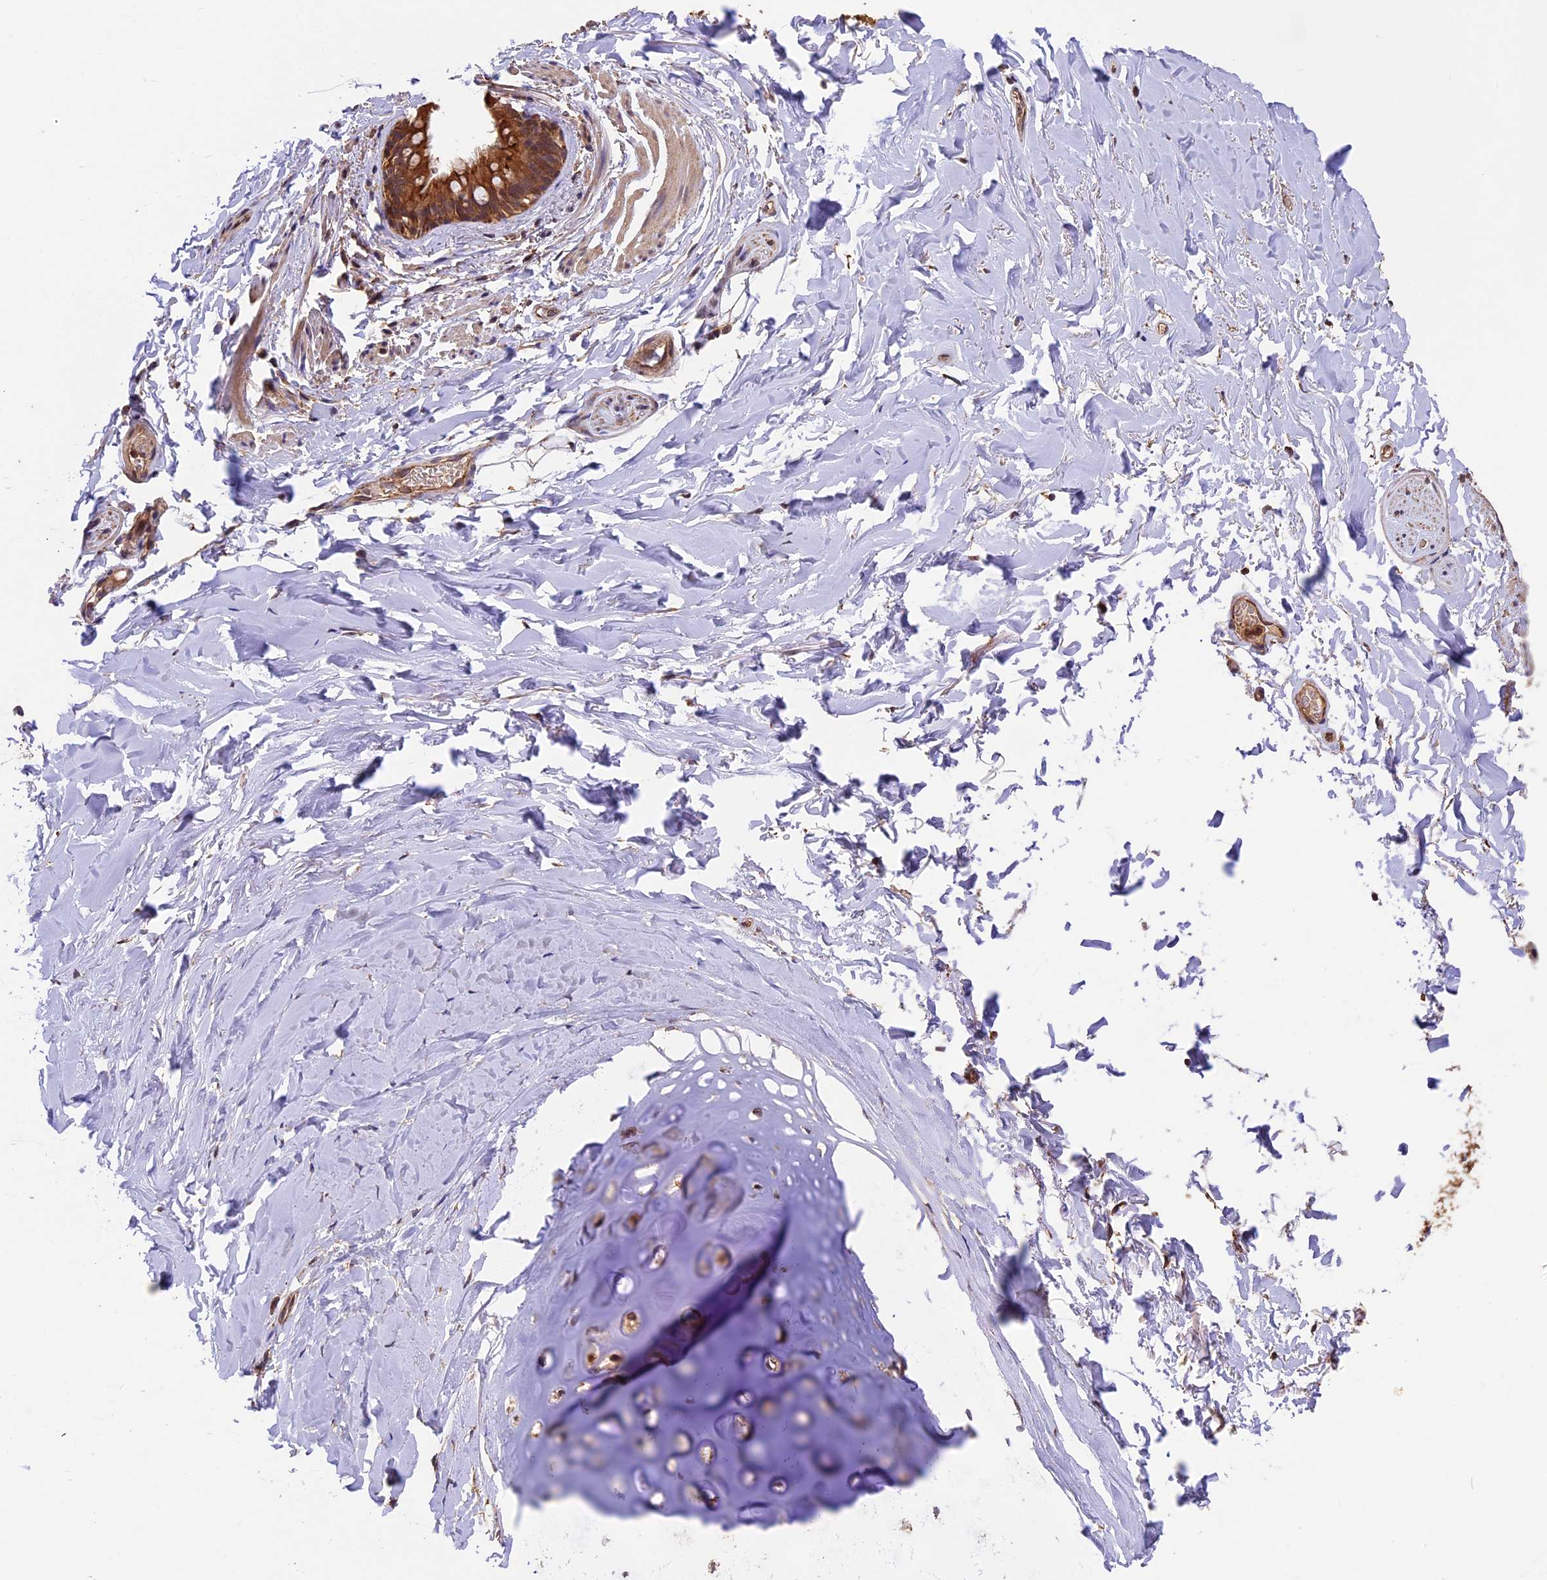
{"staining": {"intensity": "weak", "quantity": "<25%", "location": "cytoplasmic/membranous"}, "tissue": "adipose tissue", "cell_type": "Adipocytes", "image_type": "normal", "snomed": [{"axis": "morphology", "description": "Normal tissue, NOS"}, {"axis": "topography", "description": "Lymph node"}, {"axis": "topography", "description": "Bronchus"}], "caption": "A histopathology image of human adipose tissue is negative for staining in adipocytes. (DAB (3,3'-diaminobenzidine) immunohistochemistry (IHC), high magnification).", "gene": "PKD2L2", "patient": {"sex": "male", "age": 63}}